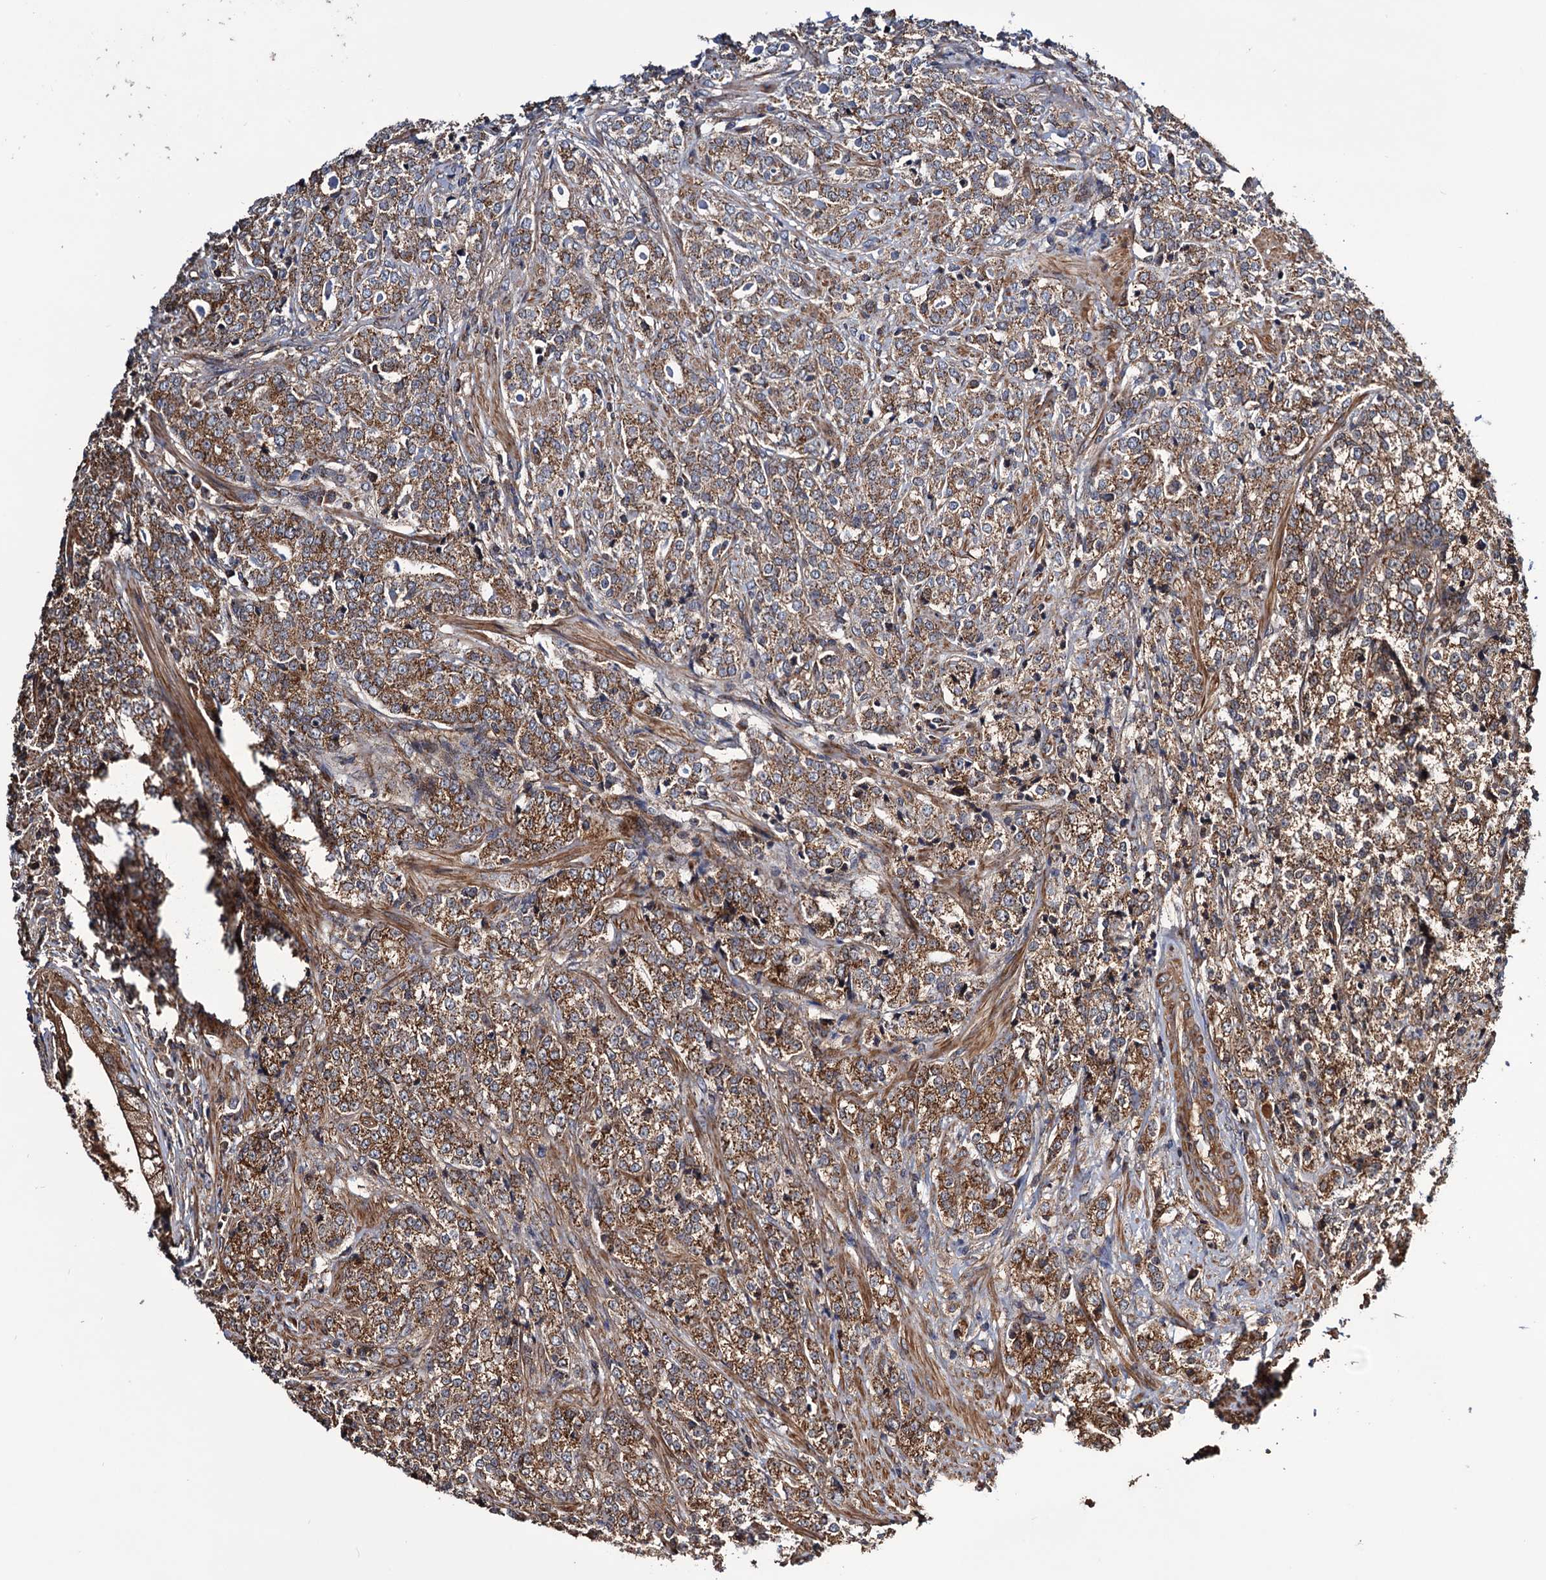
{"staining": {"intensity": "moderate", "quantity": ">75%", "location": "cytoplasmic/membranous"}, "tissue": "prostate cancer", "cell_type": "Tumor cells", "image_type": "cancer", "snomed": [{"axis": "morphology", "description": "Adenocarcinoma, High grade"}, {"axis": "topography", "description": "Prostate"}], "caption": "Protein expression by IHC exhibits moderate cytoplasmic/membranous positivity in approximately >75% of tumor cells in prostate cancer. Nuclei are stained in blue.", "gene": "MRPL42", "patient": {"sex": "male", "age": 69}}